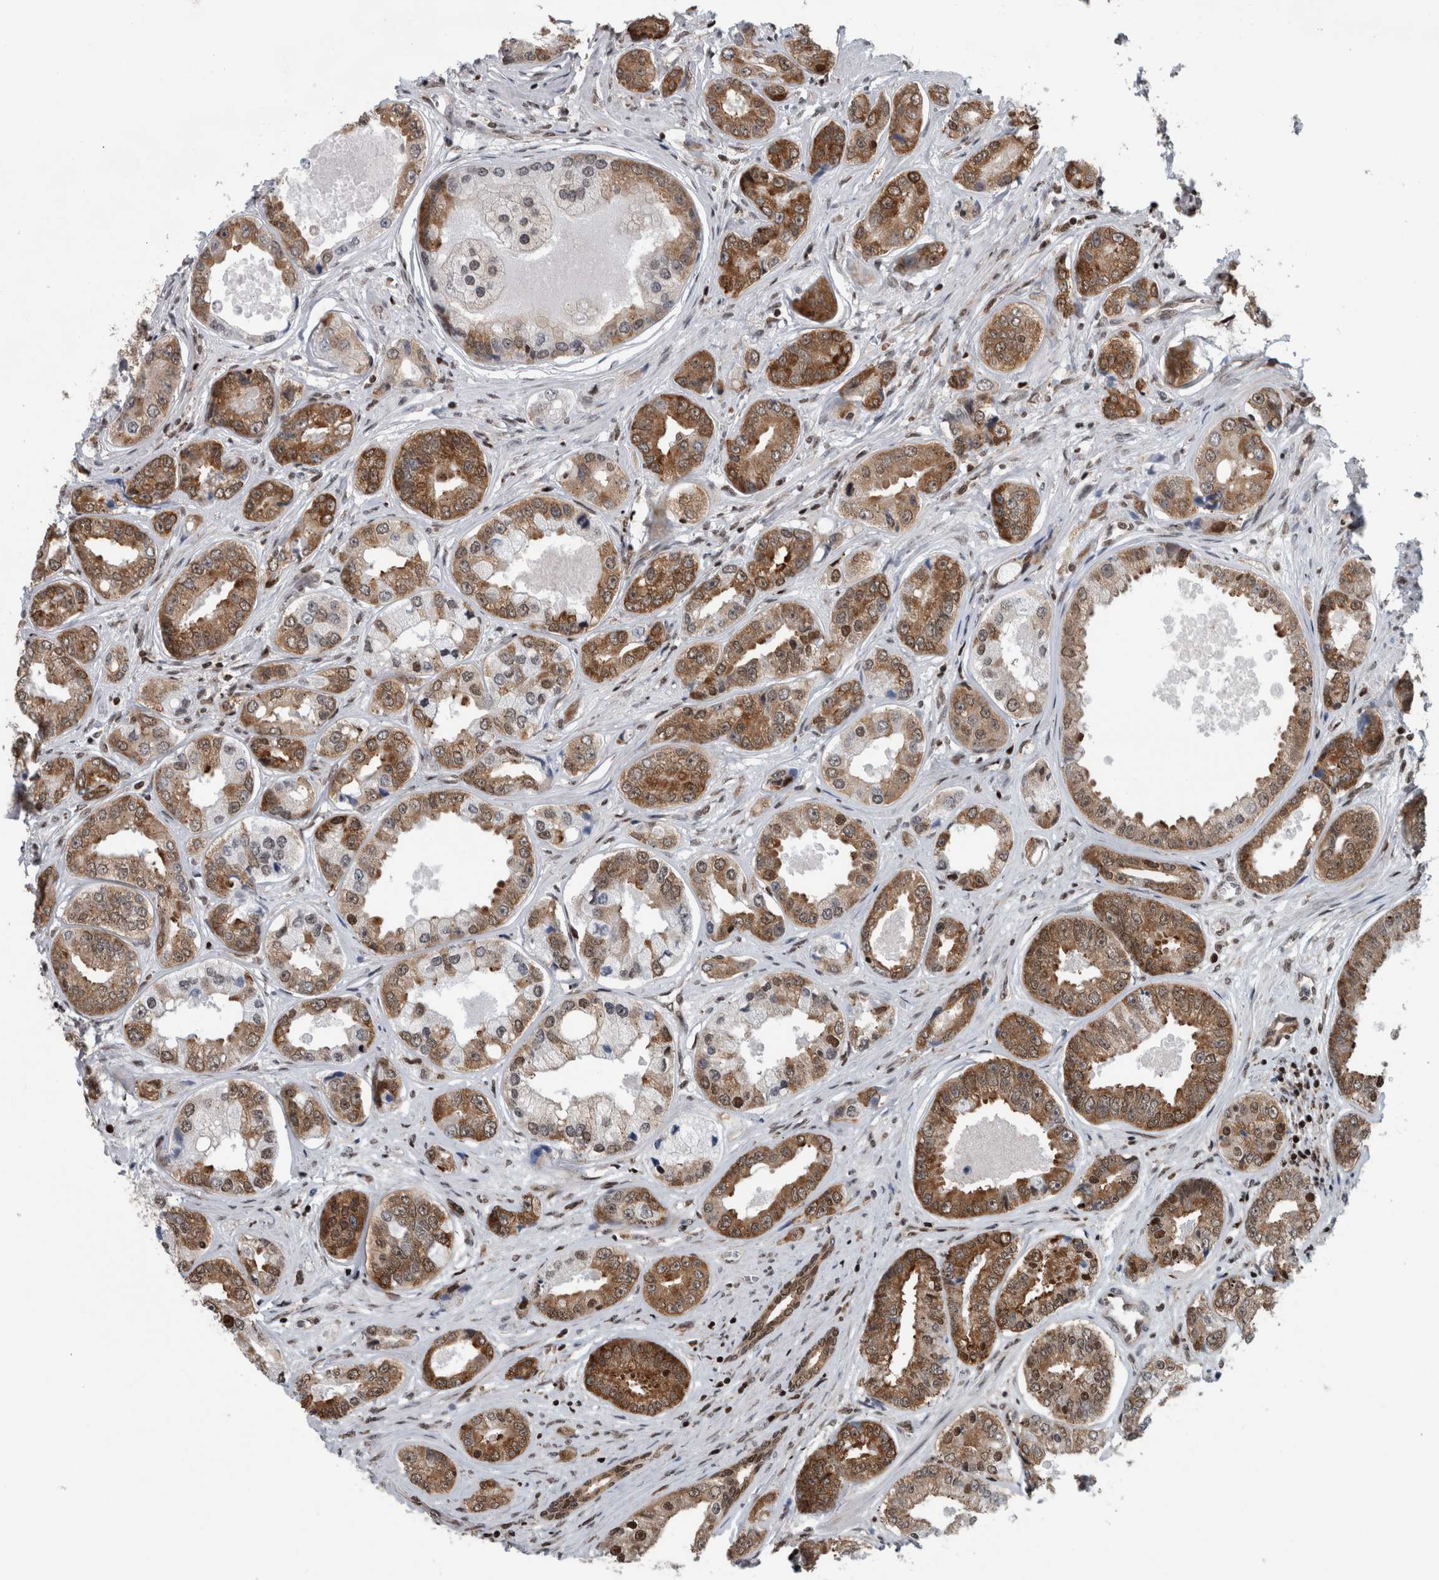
{"staining": {"intensity": "moderate", "quantity": ">75%", "location": "cytoplasmic/membranous"}, "tissue": "prostate cancer", "cell_type": "Tumor cells", "image_type": "cancer", "snomed": [{"axis": "morphology", "description": "Adenocarcinoma, High grade"}, {"axis": "topography", "description": "Prostate"}], "caption": "IHC micrograph of prostate adenocarcinoma (high-grade) stained for a protein (brown), which demonstrates medium levels of moderate cytoplasmic/membranous staining in about >75% of tumor cells.", "gene": "DNMT3A", "patient": {"sex": "male", "age": 61}}